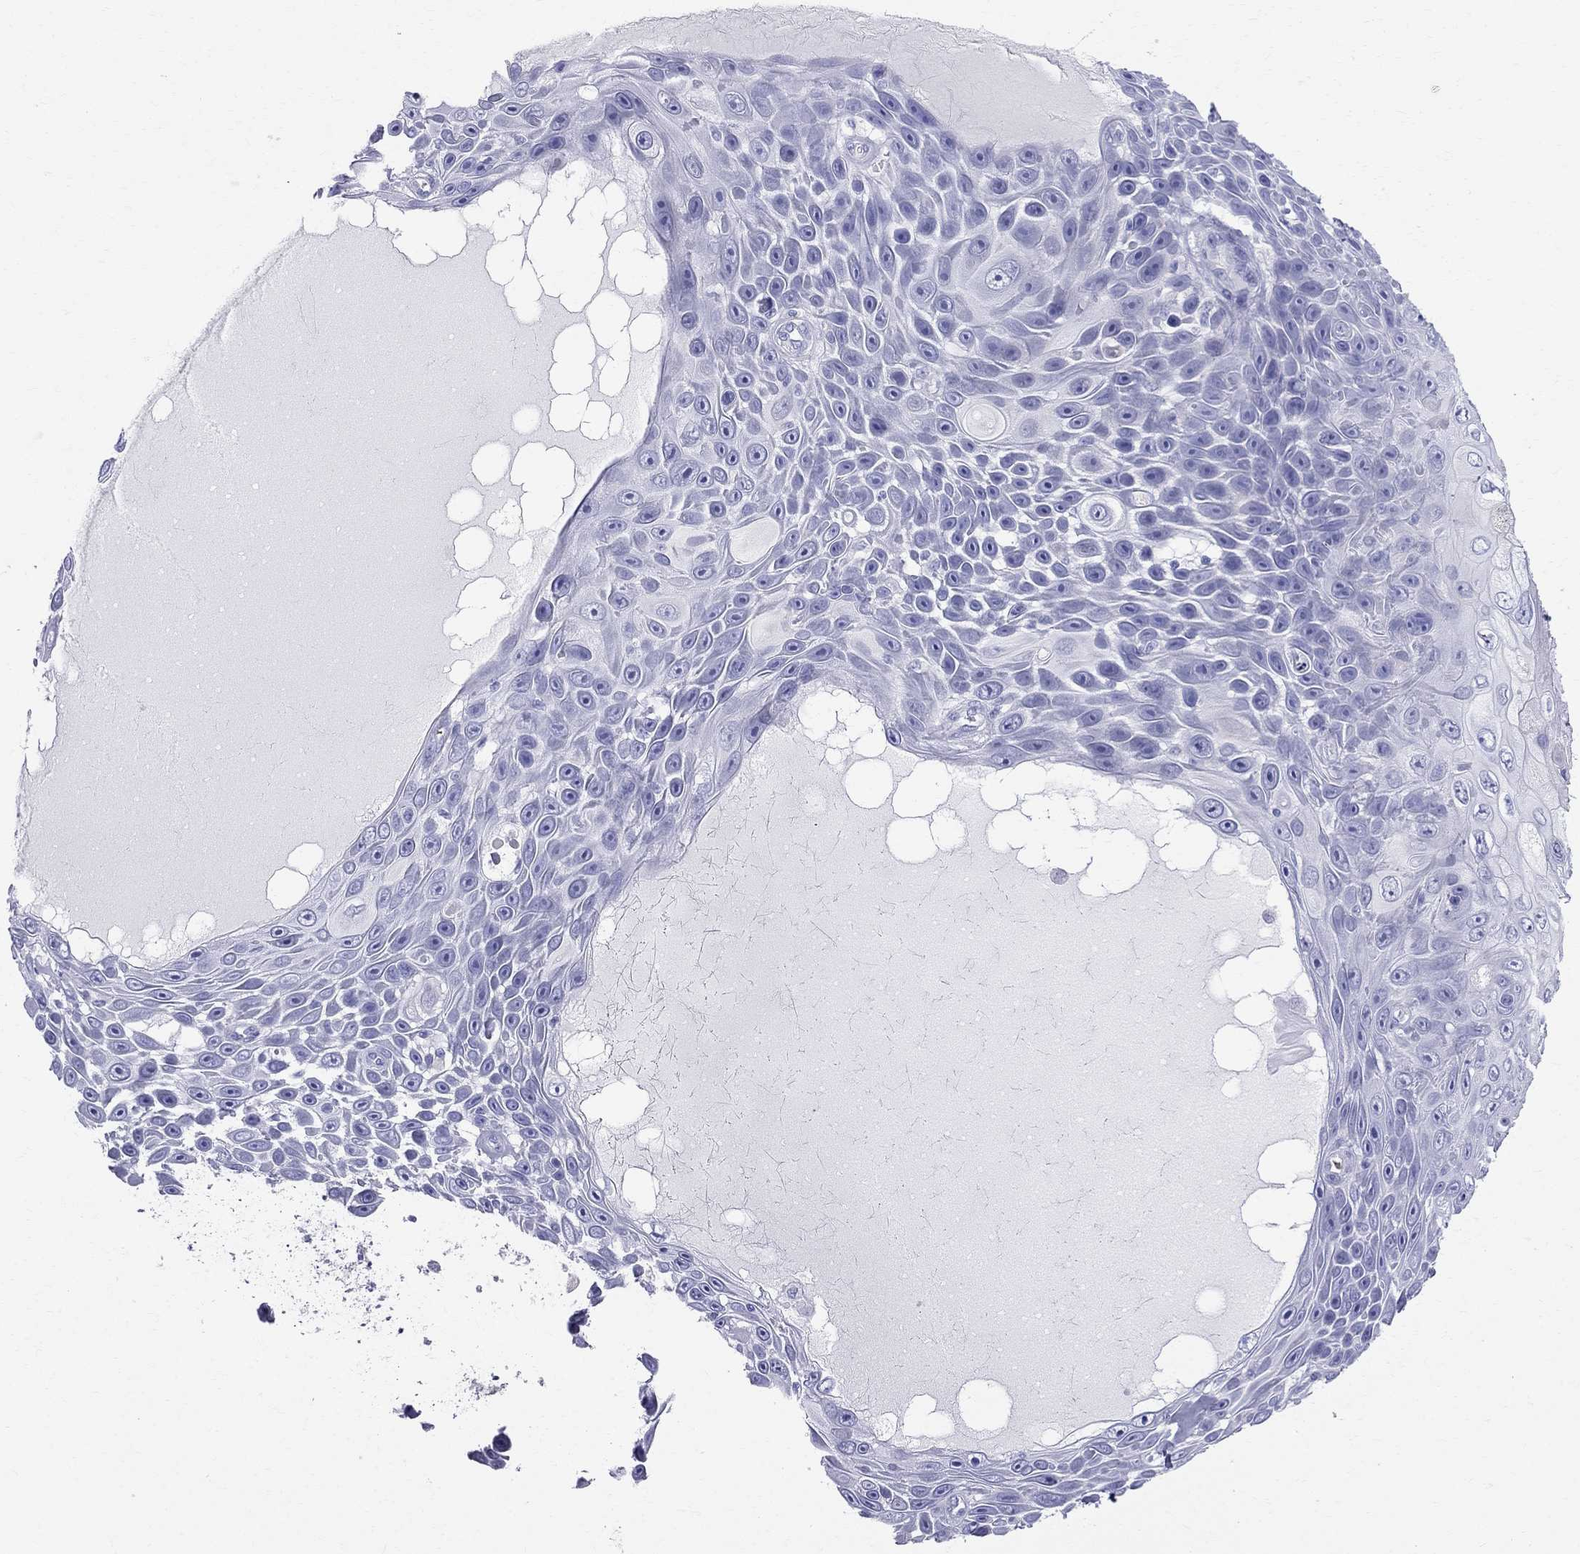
{"staining": {"intensity": "negative", "quantity": "none", "location": "none"}, "tissue": "skin cancer", "cell_type": "Tumor cells", "image_type": "cancer", "snomed": [{"axis": "morphology", "description": "Squamous cell carcinoma, NOS"}, {"axis": "topography", "description": "Skin"}], "caption": "This is a photomicrograph of immunohistochemistry staining of squamous cell carcinoma (skin), which shows no positivity in tumor cells. The staining is performed using DAB (3,3'-diaminobenzidine) brown chromogen with nuclei counter-stained in using hematoxylin.", "gene": "DNAAF6", "patient": {"sex": "male", "age": 82}}